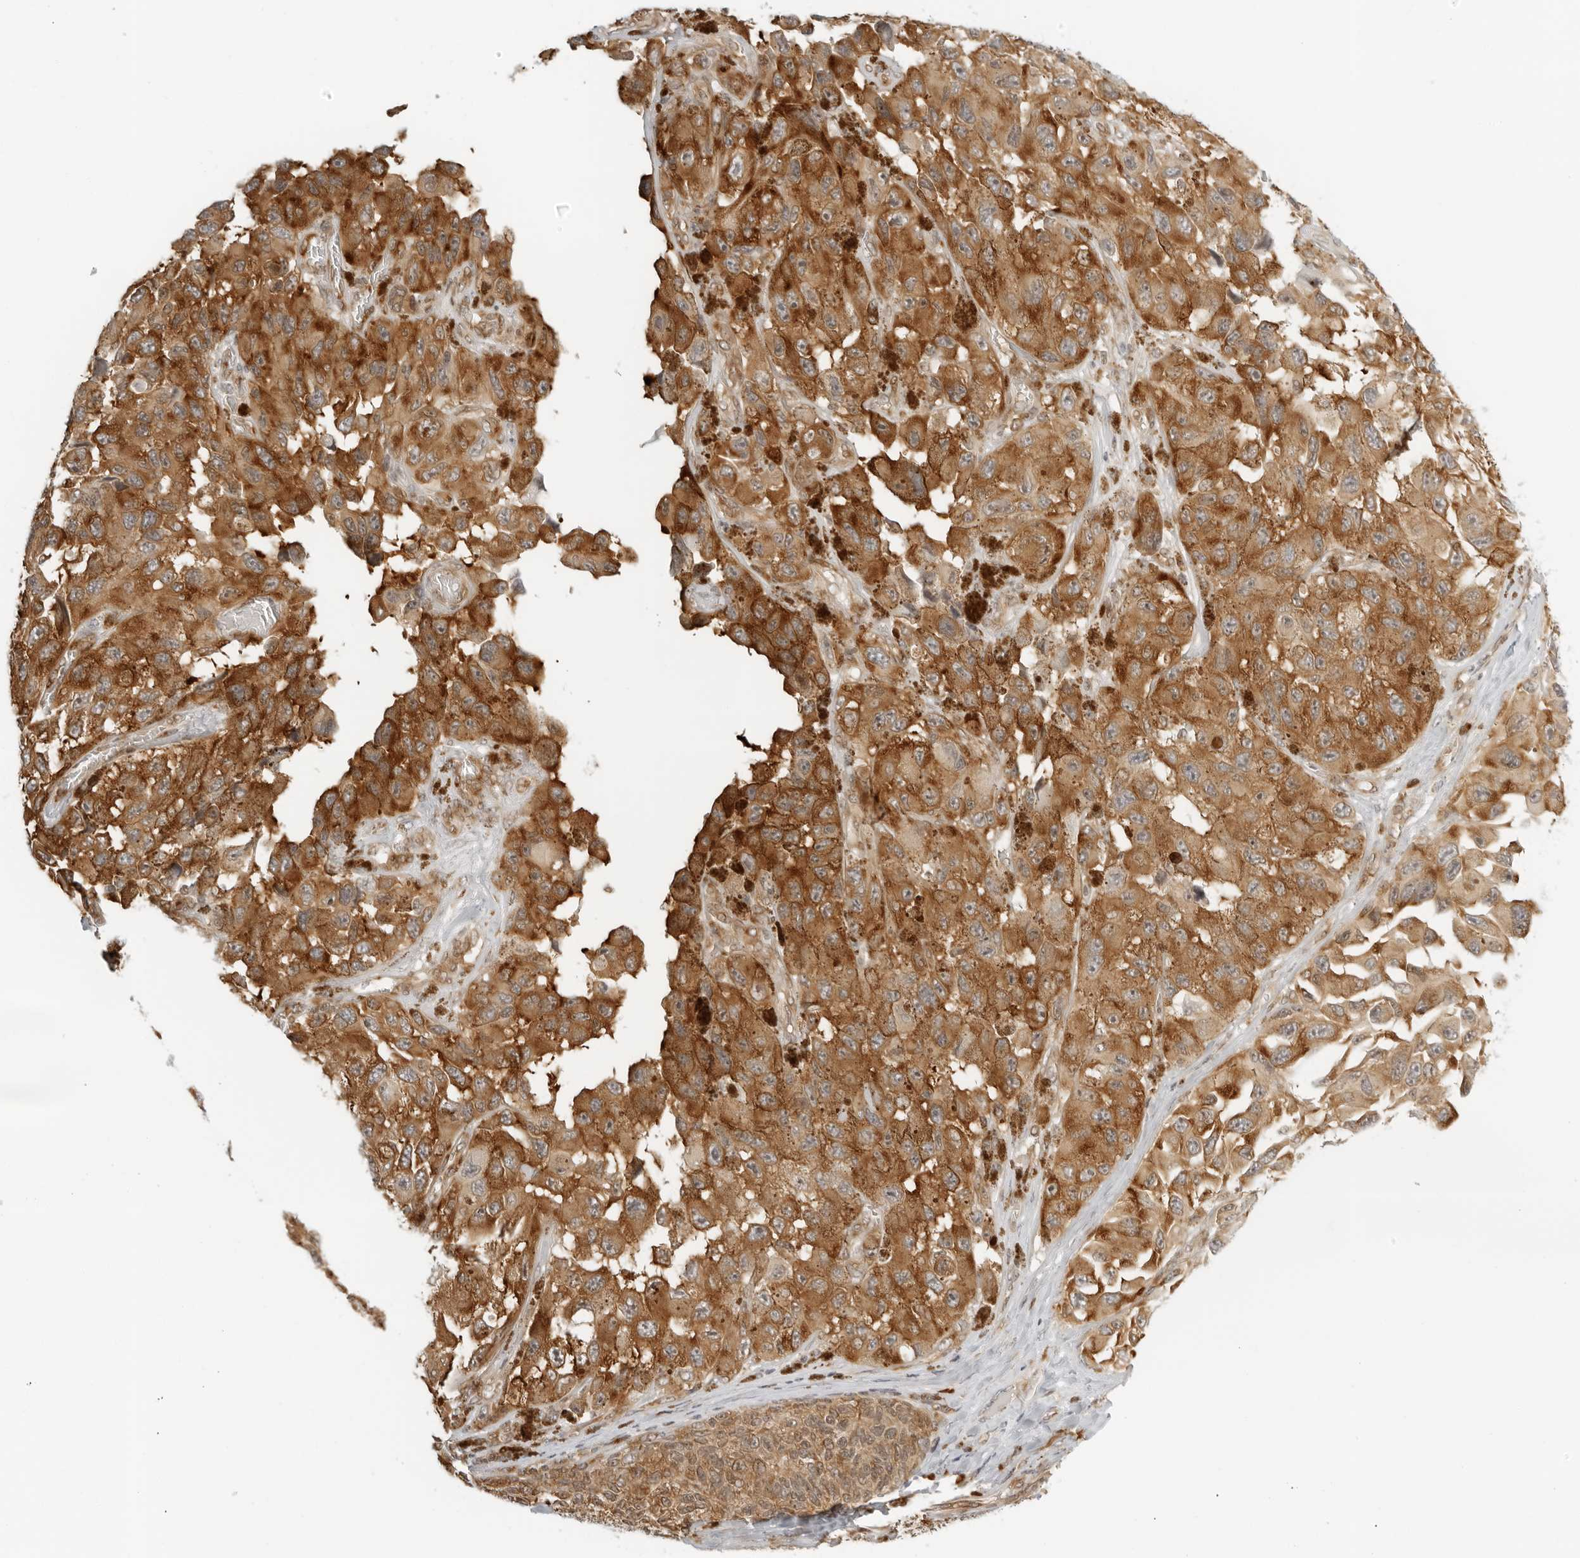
{"staining": {"intensity": "moderate", "quantity": ">75%", "location": "cytoplasmic/membranous"}, "tissue": "melanoma", "cell_type": "Tumor cells", "image_type": "cancer", "snomed": [{"axis": "morphology", "description": "Malignant melanoma, NOS"}, {"axis": "topography", "description": "Skin"}], "caption": "About >75% of tumor cells in melanoma demonstrate moderate cytoplasmic/membranous protein positivity as visualized by brown immunohistochemical staining.", "gene": "EIF4G1", "patient": {"sex": "female", "age": 73}}